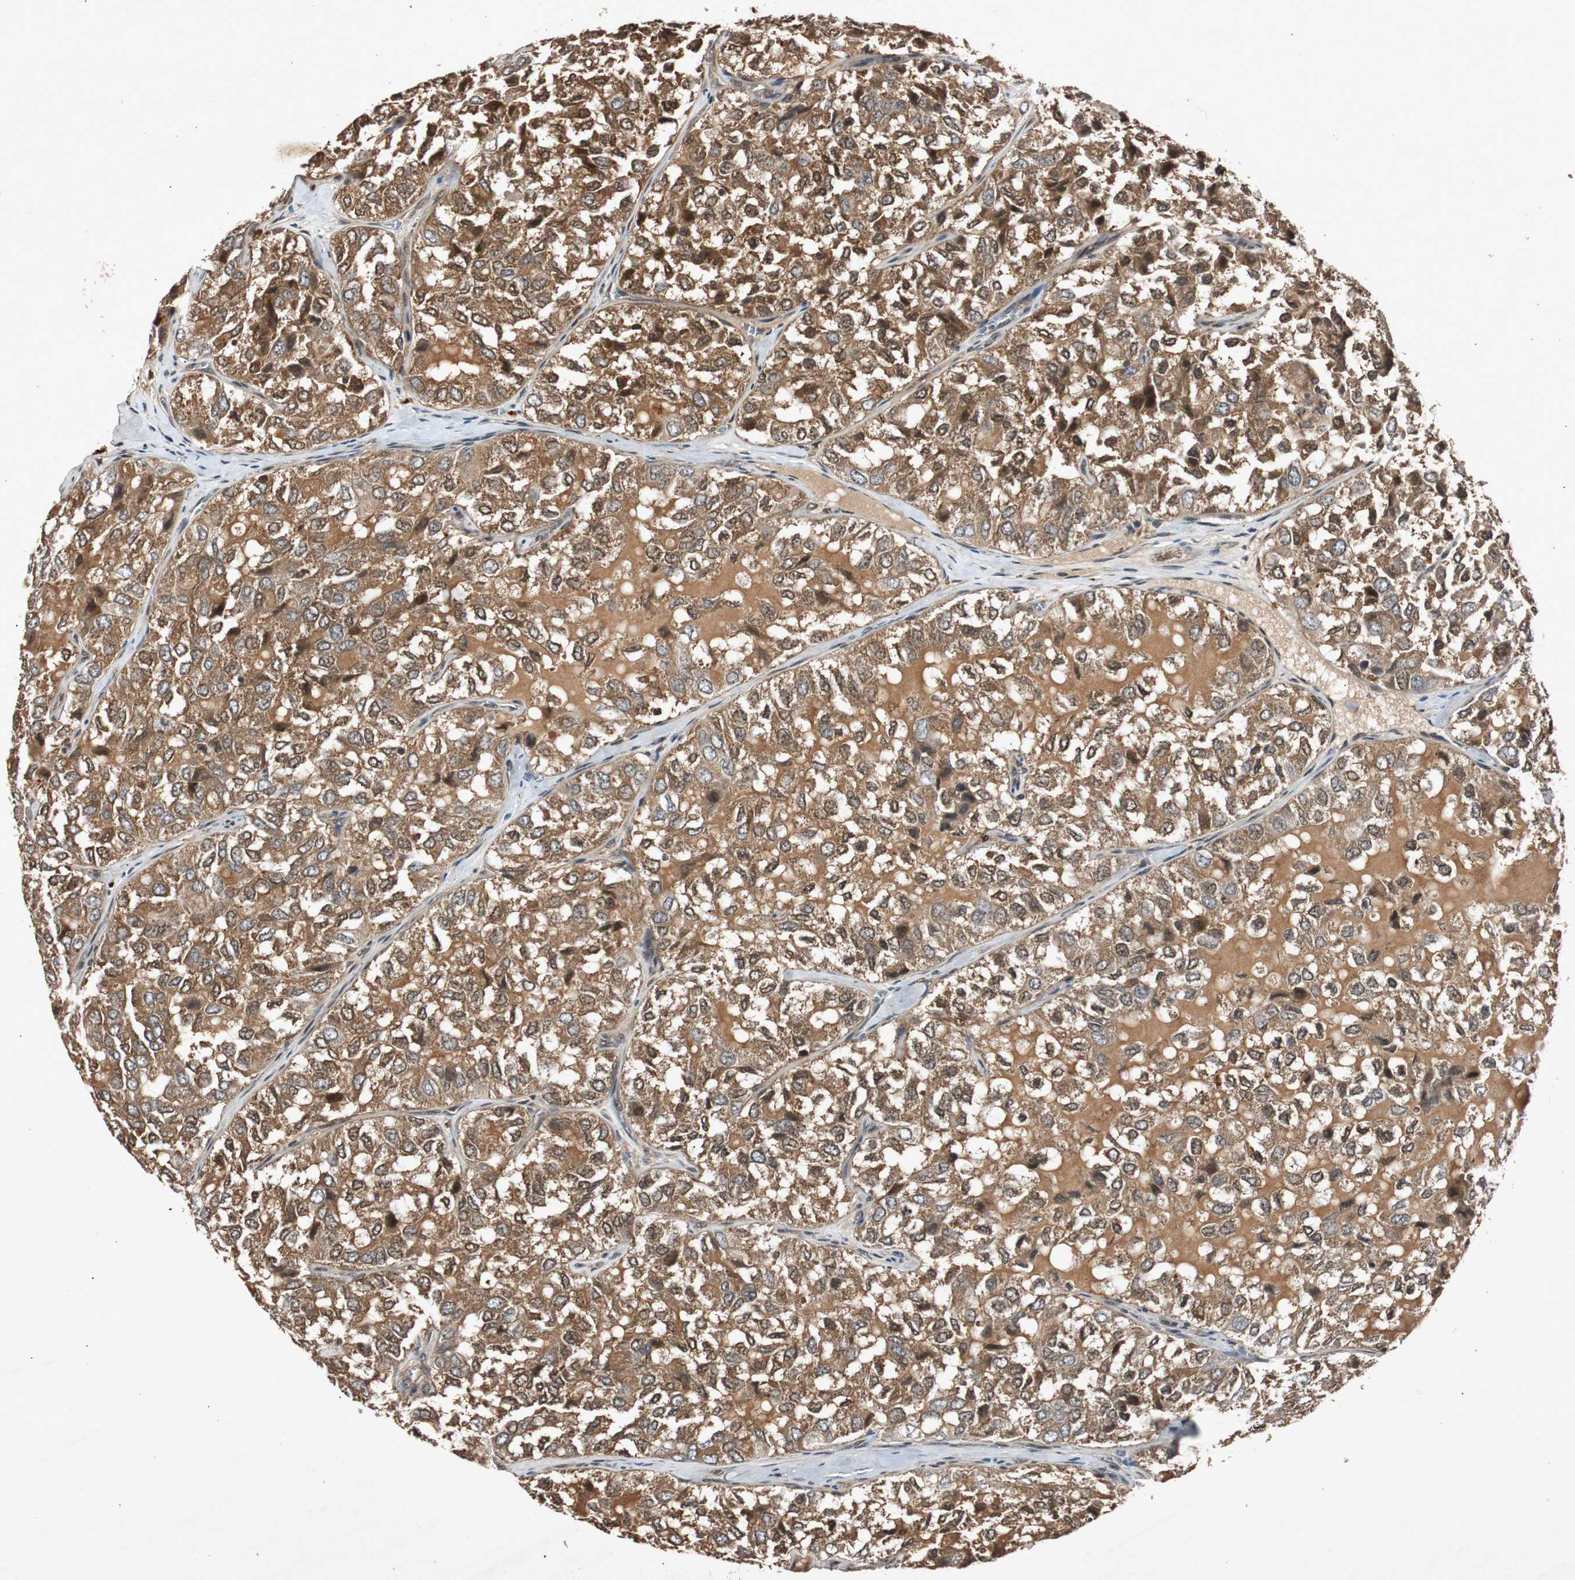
{"staining": {"intensity": "strong", "quantity": ">75%", "location": "cytoplasmic/membranous"}, "tissue": "thyroid cancer", "cell_type": "Tumor cells", "image_type": "cancer", "snomed": [{"axis": "morphology", "description": "Follicular adenoma carcinoma, NOS"}, {"axis": "topography", "description": "Thyroid gland"}], "caption": "Immunohistochemistry (IHC) staining of thyroid follicular adenoma carcinoma, which displays high levels of strong cytoplasmic/membranous expression in approximately >75% of tumor cells indicating strong cytoplasmic/membranous protein staining. The staining was performed using DAB (brown) for protein detection and nuclei were counterstained in hematoxylin (blue).", "gene": "SLIT2", "patient": {"sex": "male", "age": 75}}